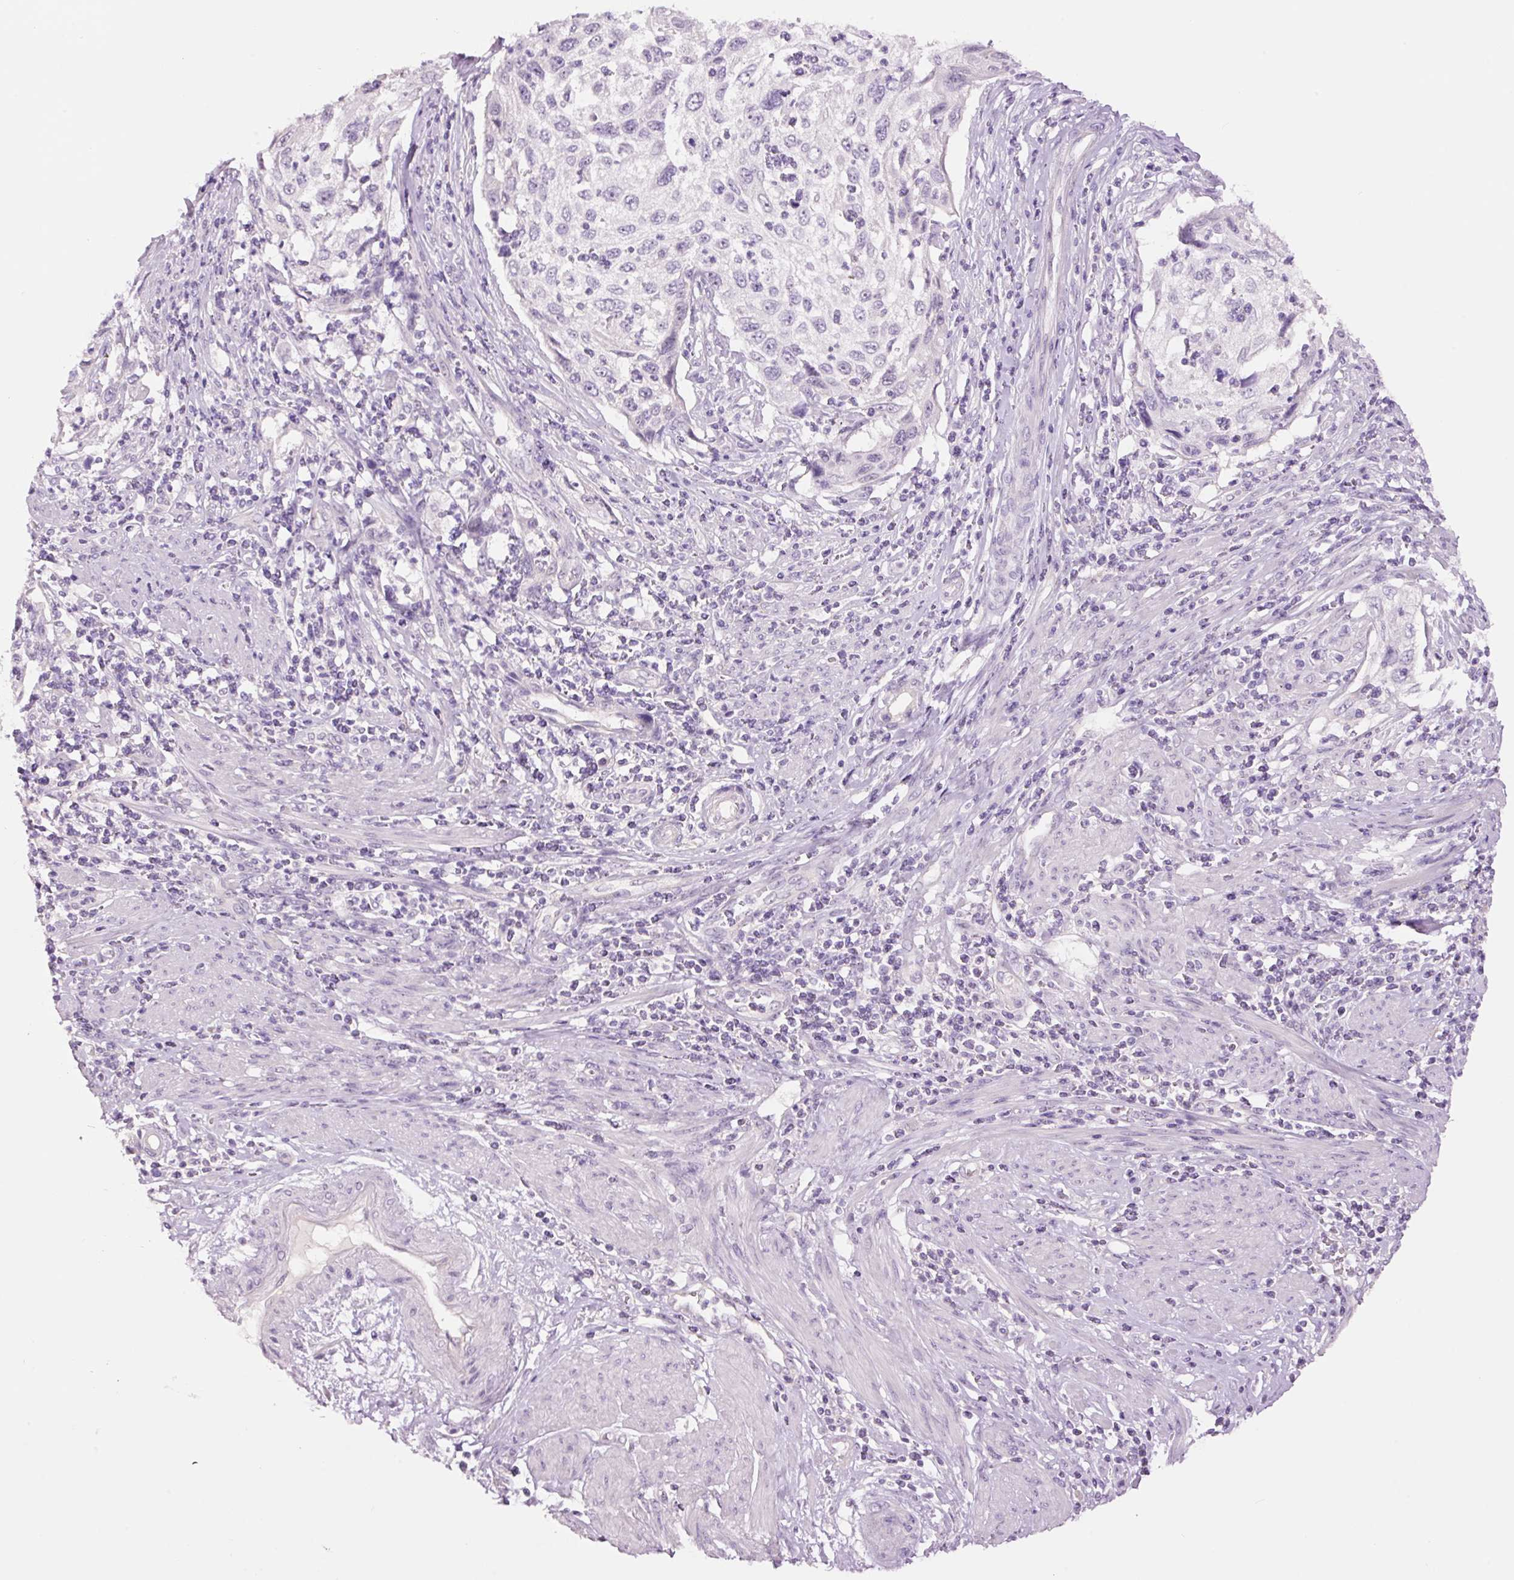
{"staining": {"intensity": "negative", "quantity": "none", "location": "none"}, "tissue": "cervical cancer", "cell_type": "Tumor cells", "image_type": "cancer", "snomed": [{"axis": "morphology", "description": "Squamous cell carcinoma, NOS"}, {"axis": "topography", "description": "Cervix"}], "caption": "The photomicrograph displays no staining of tumor cells in squamous cell carcinoma (cervical).", "gene": "GCG", "patient": {"sex": "female", "age": 70}}